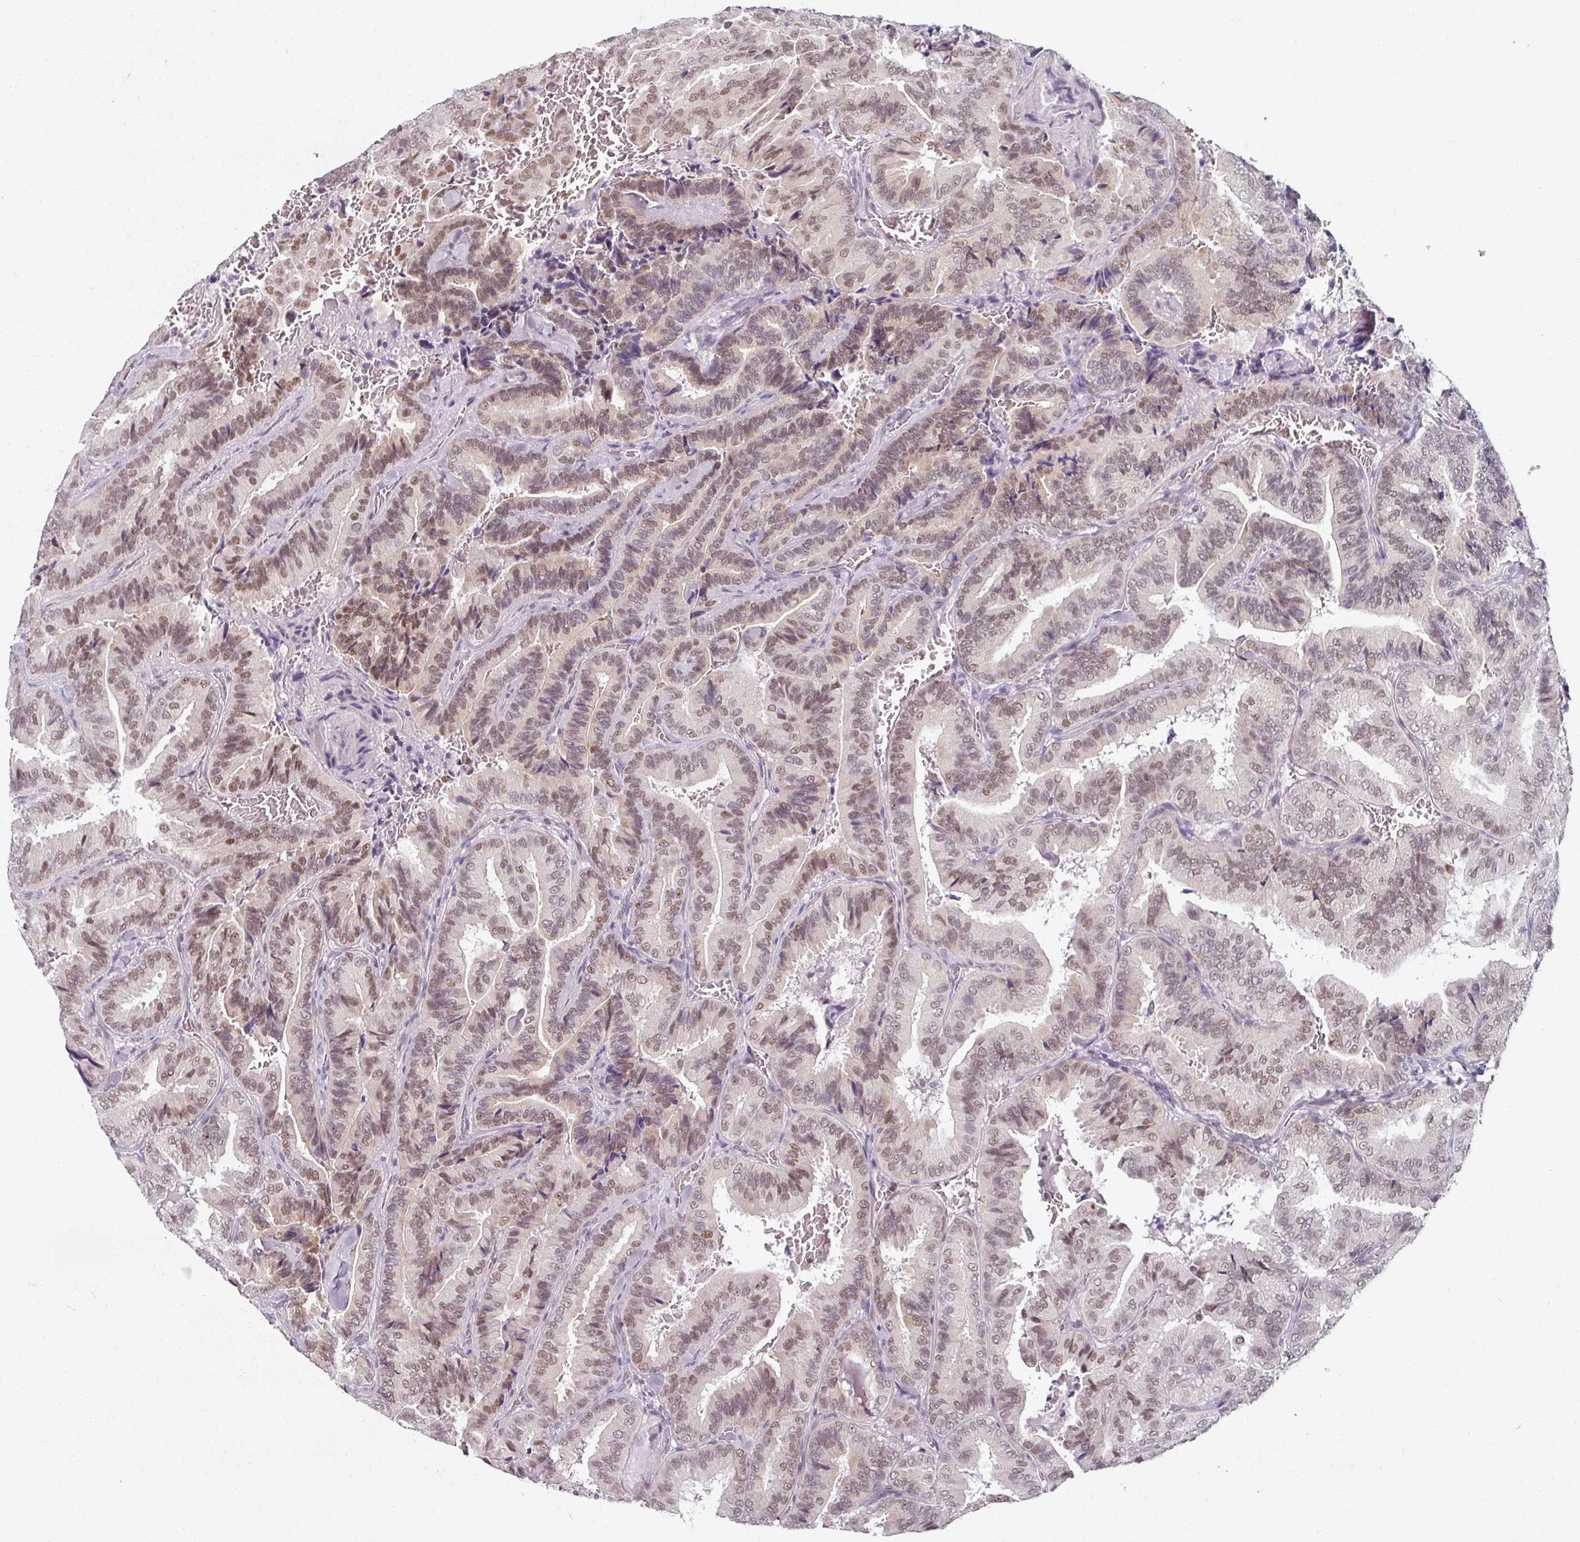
{"staining": {"intensity": "moderate", "quantity": ">75%", "location": "nuclear"}, "tissue": "thyroid cancer", "cell_type": "Tumor cells", "image_type": "cancer", "snomed": [{"axis": "morphology", "description": "Papillary adenocarcinoma, NOS"}, {"axis": "topography", "description": "Thyroid gland"}], "caption": "Tumor cells show moderate nuclear expression in about >75% of cells in papillary adenocarcinoma (thyroid).", "gene": "RIPOR3", "patient": {"sex": "male", "age": 61}}